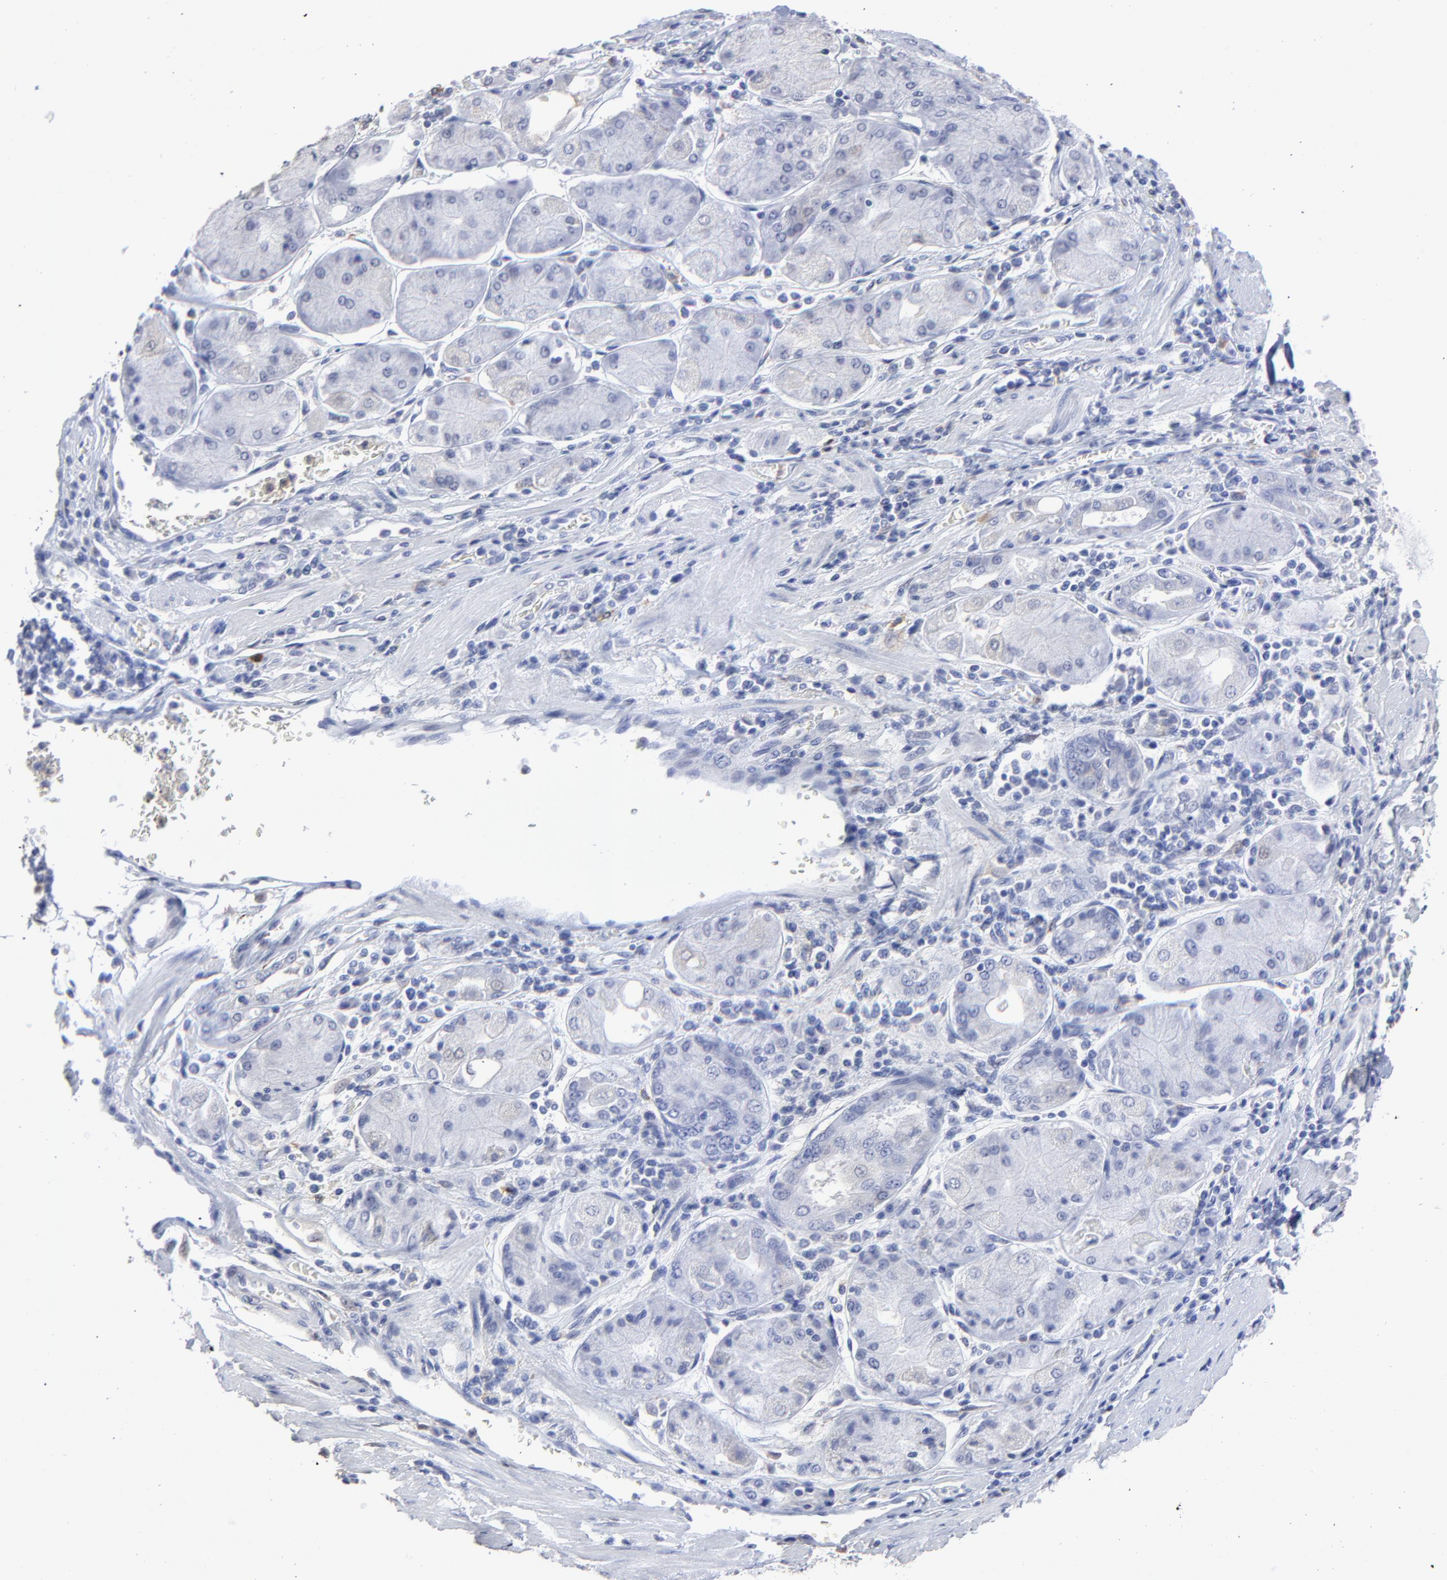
{"staining": {"intensity": "negative", "quantity": "none", "location": "none"}, "tissue": "stomach cancer", "cell_type": "Tumor cells", "image_type": "cancer", "snomed": [{"axis": "morphology", "description": "Normal tissue, NOS"}, {"axis": "morphology", "description": "Adenocarcinoma, NOS"}, {"axis": "topography", "description": "Stomach, upper"}, {"axis": "topography", "description": "Stomach"}], "caption": "IHC photomicrograph of human stomach cancer stained for a protein (brown), which shows no expression in tumor cells.", "gene": "SMARCA1", "patient": {"sex": "male", "age": 59}}